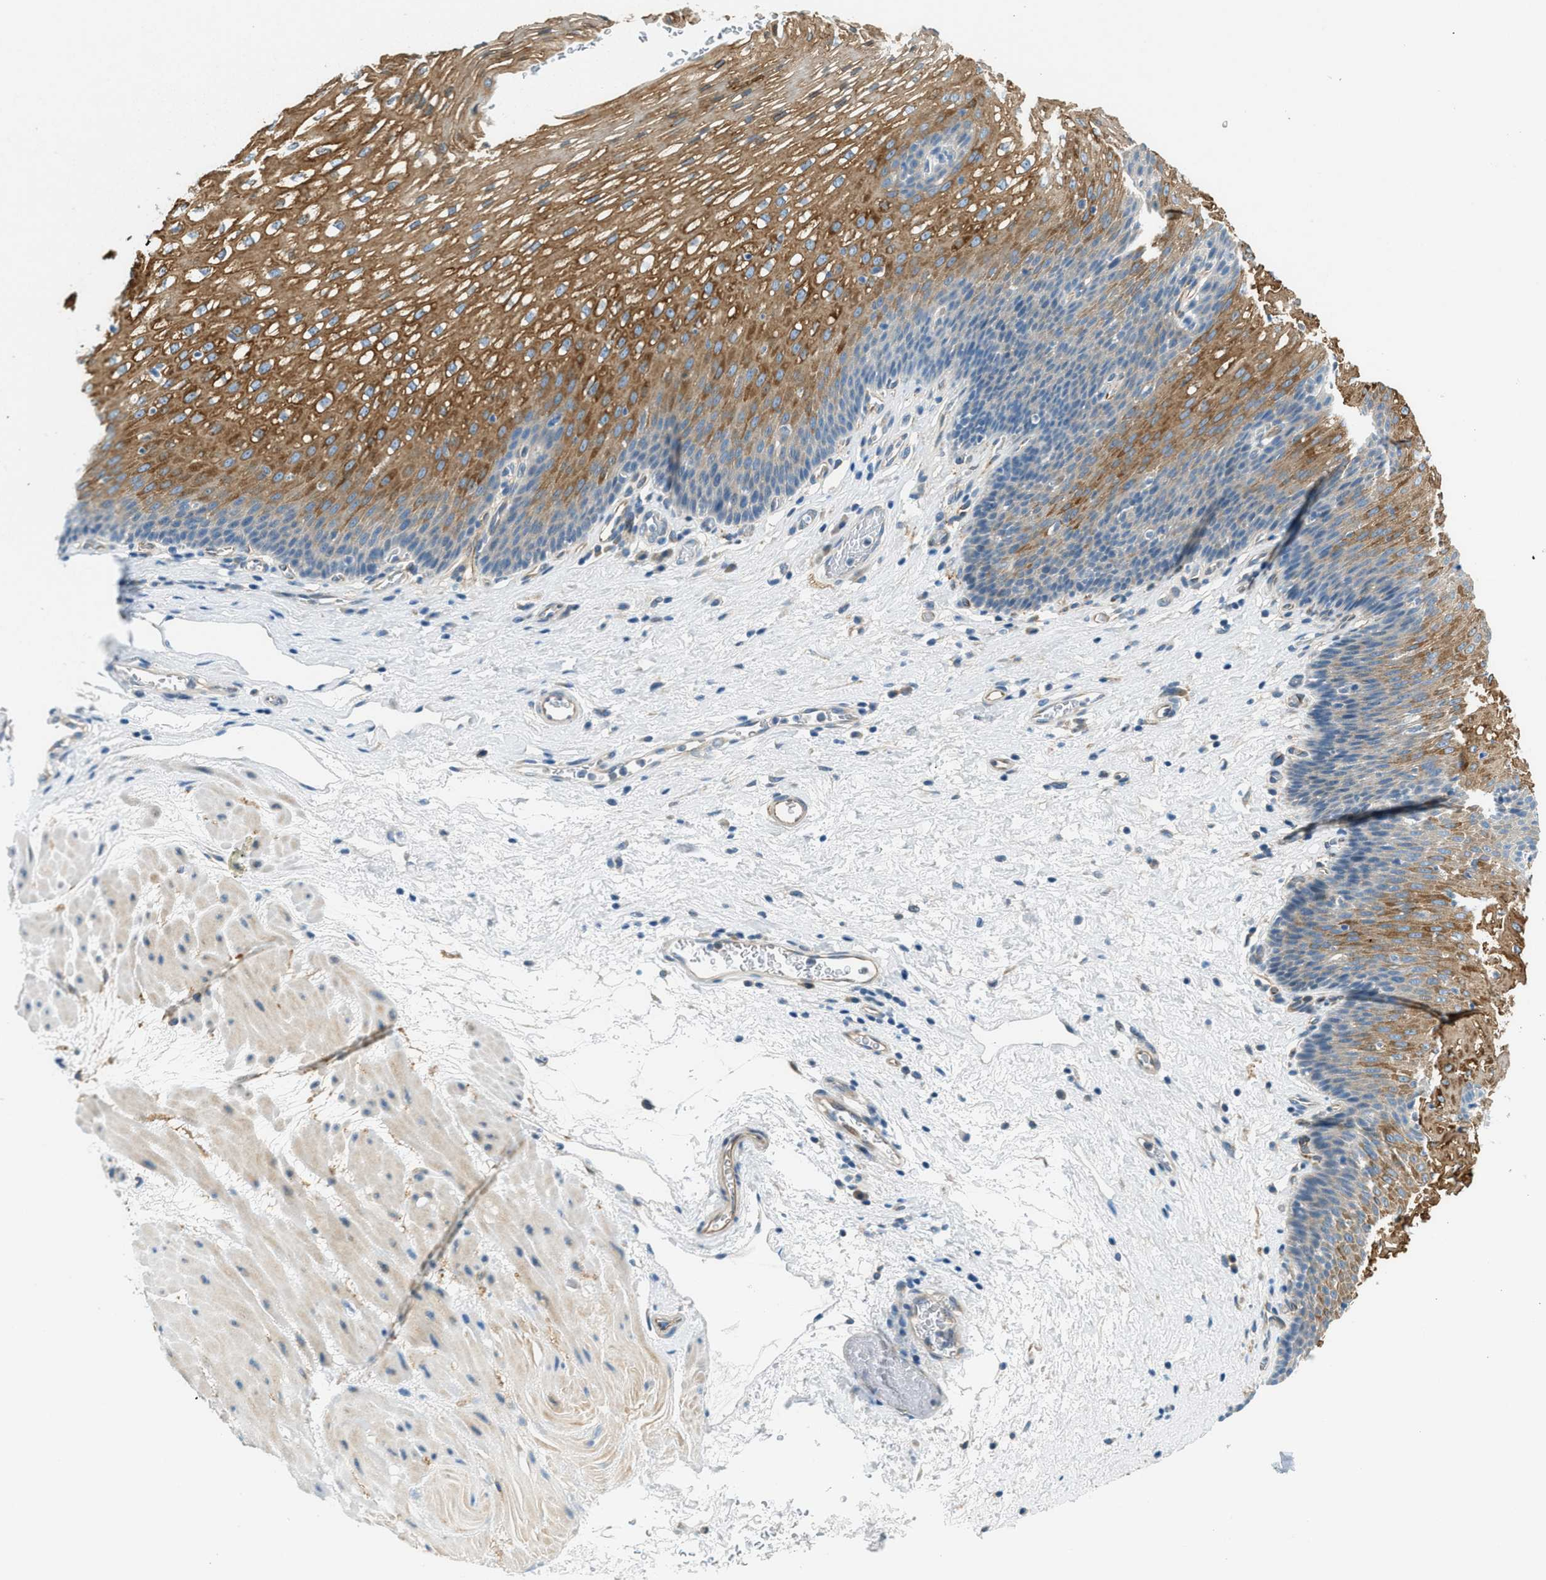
{"staining": {"intensity": "moderate", "quantity": ">75%", "location": "cytoplasmic/membranous"}, "tissue": "esophagus", "cell_type": "Squamous epithelial cells", "image_type": "normal", "snomed": [{"axis": "morphology", "description": "Normal tissue, NOS"}, {"axis": "topography", "description": "Esophagus"}], "caption": "Protein staining of unremarkable esophagus shows moderate cytoplasmic/membranous positivity in about >75% of squamous epithelial cells.", "gene": "ZNF367", "patient": {"sex": "male", "age": 48}}